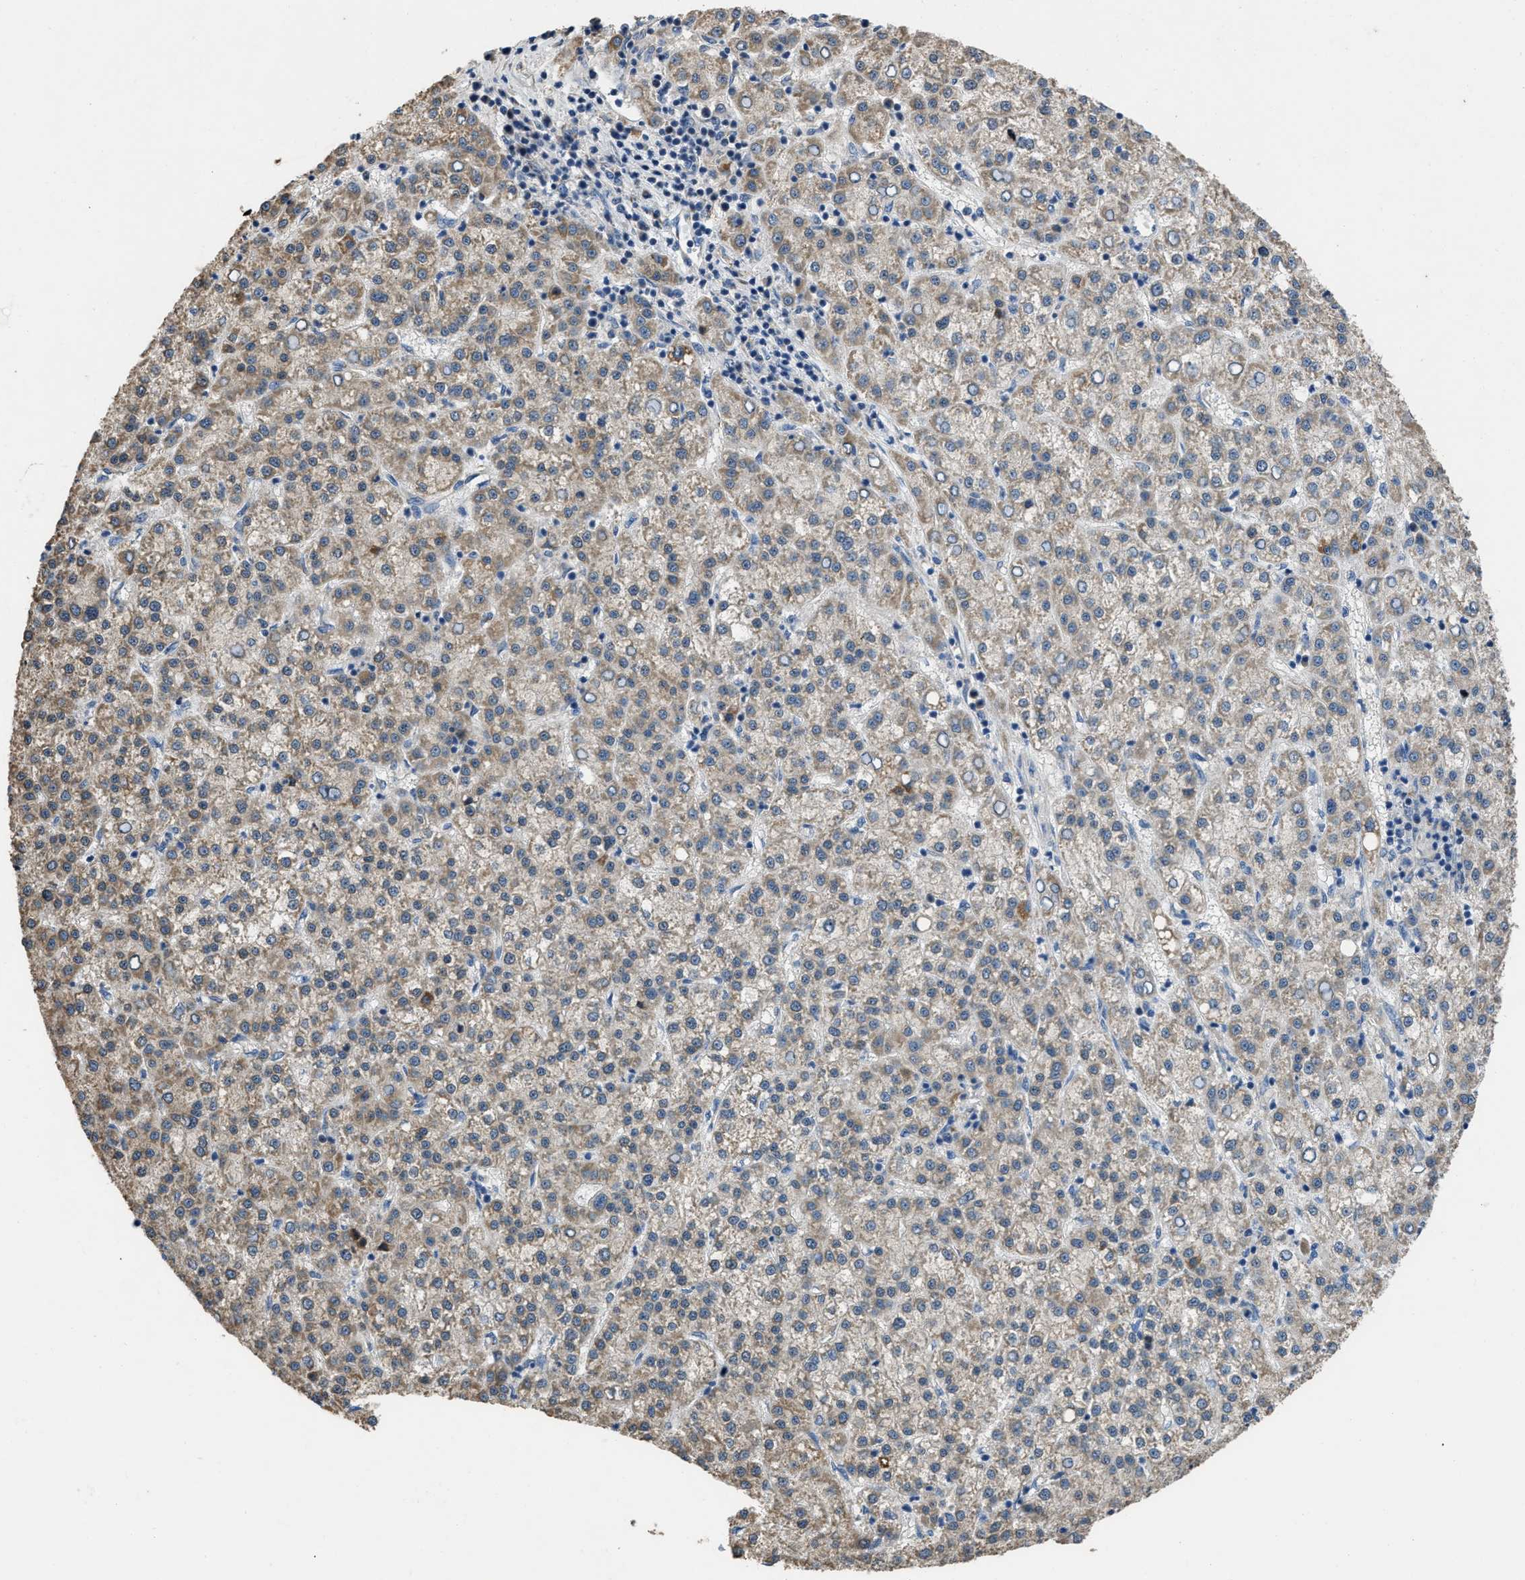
{"staining": {"intensity": "weak", "quantity": ">75%", "location": "cytoplasmic/membranous"}, "tissue": "liver cancer", "cell_type": "Tumor cells", "image_type": "cancer", "snomed": [{"axis": "morphology", "description": "Carcinoma, Hepatocellular, NOS"}, {"axis": "topography", "description": "Liver"}], "caption": "Liver cancer (hepatocellular carcinoma) stained with DAB (3,3'-diaminobenzidine) immunohistochemistry displays low levels of weak cytoplasmic/membranous expression in approximately >75% of tumor cells.", "gene": "TMEM150A", "patient": {"sex": "female", "age": 58}}